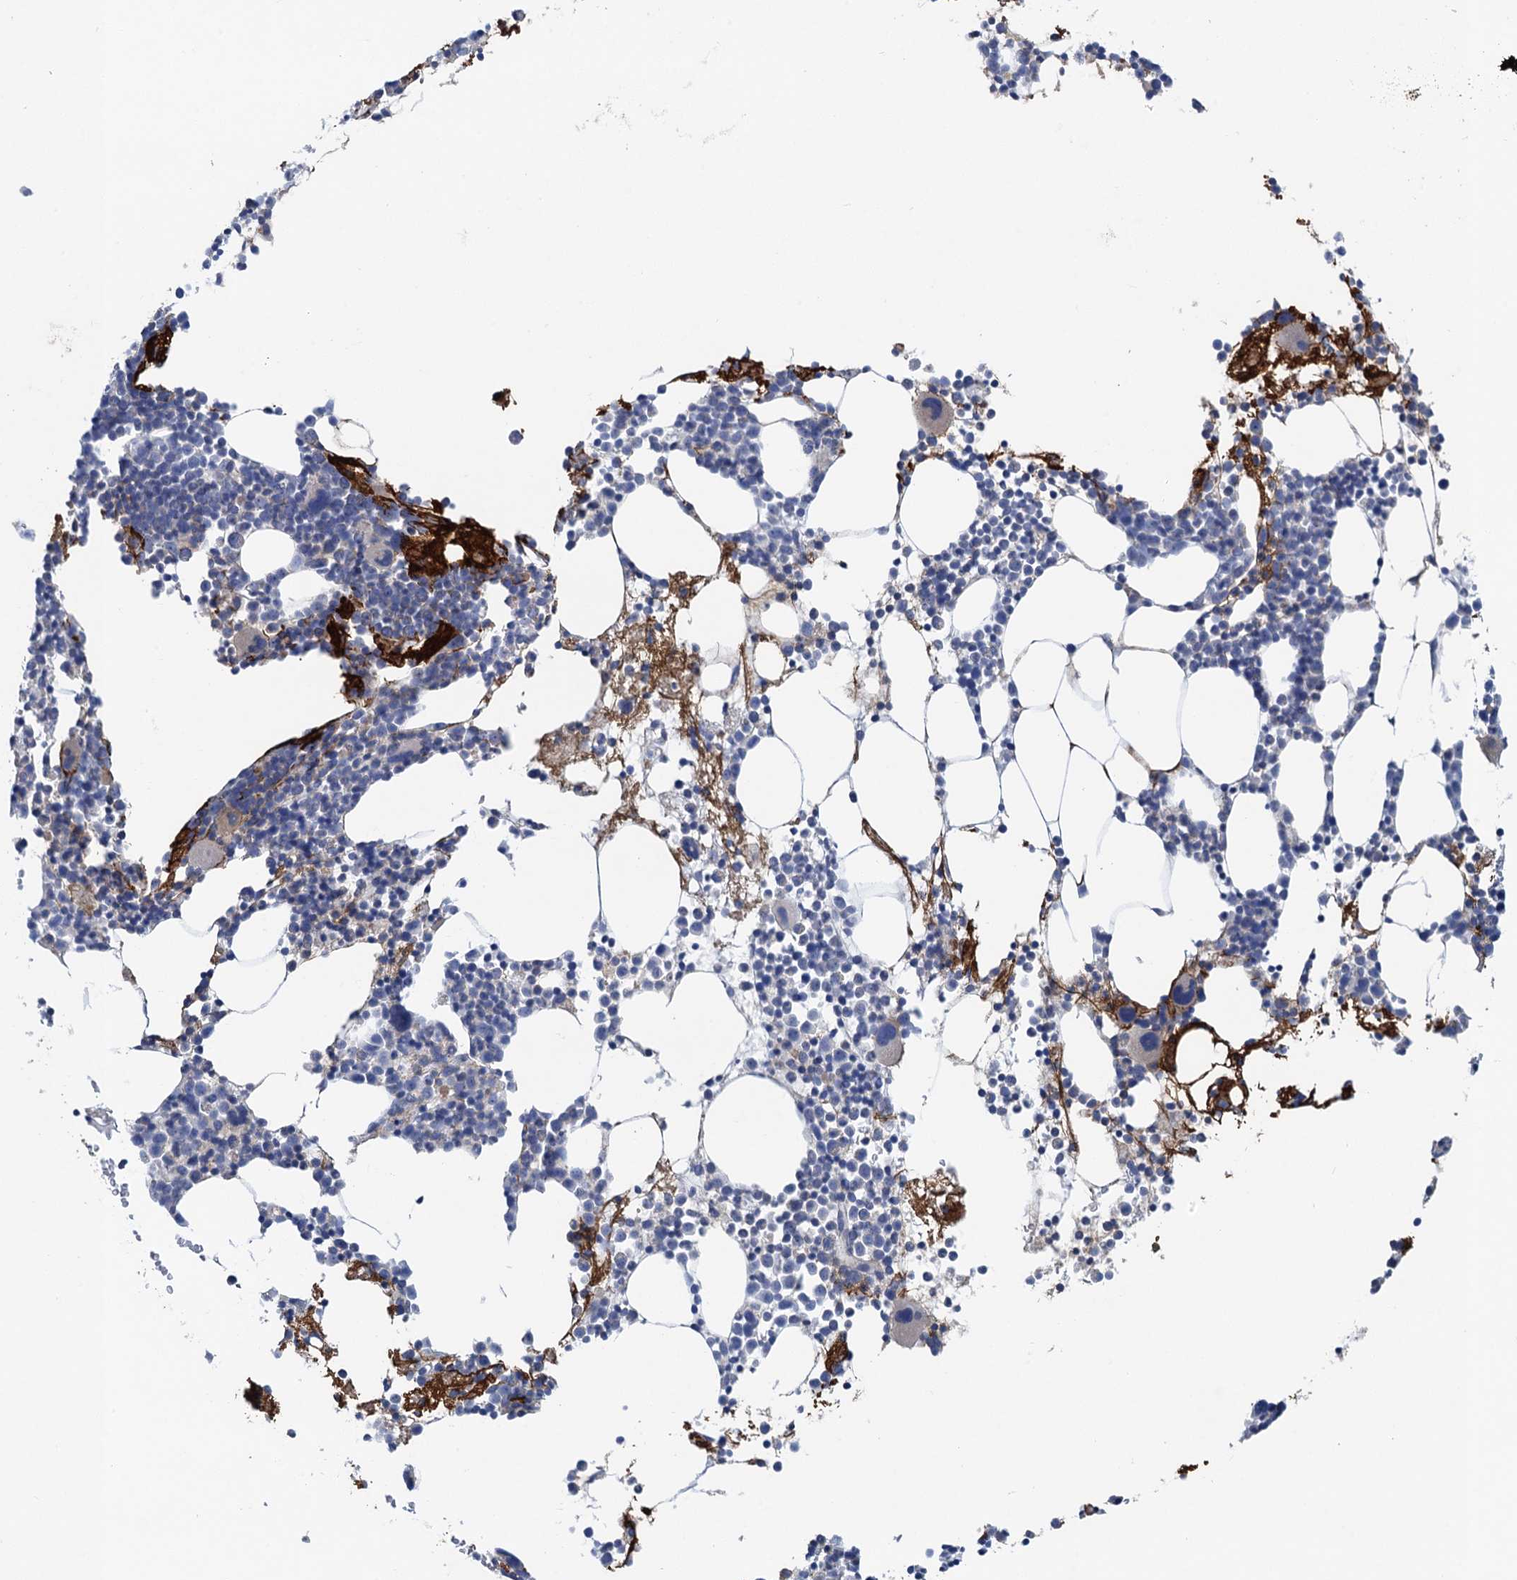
{"staining": {"intensity": "negative", "quantity": "none", "location": "none"}, "tissue": "bone marrow", "cell_type": "Hematopoietic cells", "image_type": "normal", "snomed": [{"axis": "morphology", "description": "Normal tissue, NOS"}, {"axis": "topography", "description": "Bone marrow"}], "caption": "This is an immunohistochemistry photomicrograph of normal human bone marrow. There is no staining in hematopoietic cells.", "gene": "PLLP", "patient": {"sex": "female", "age": 52}}